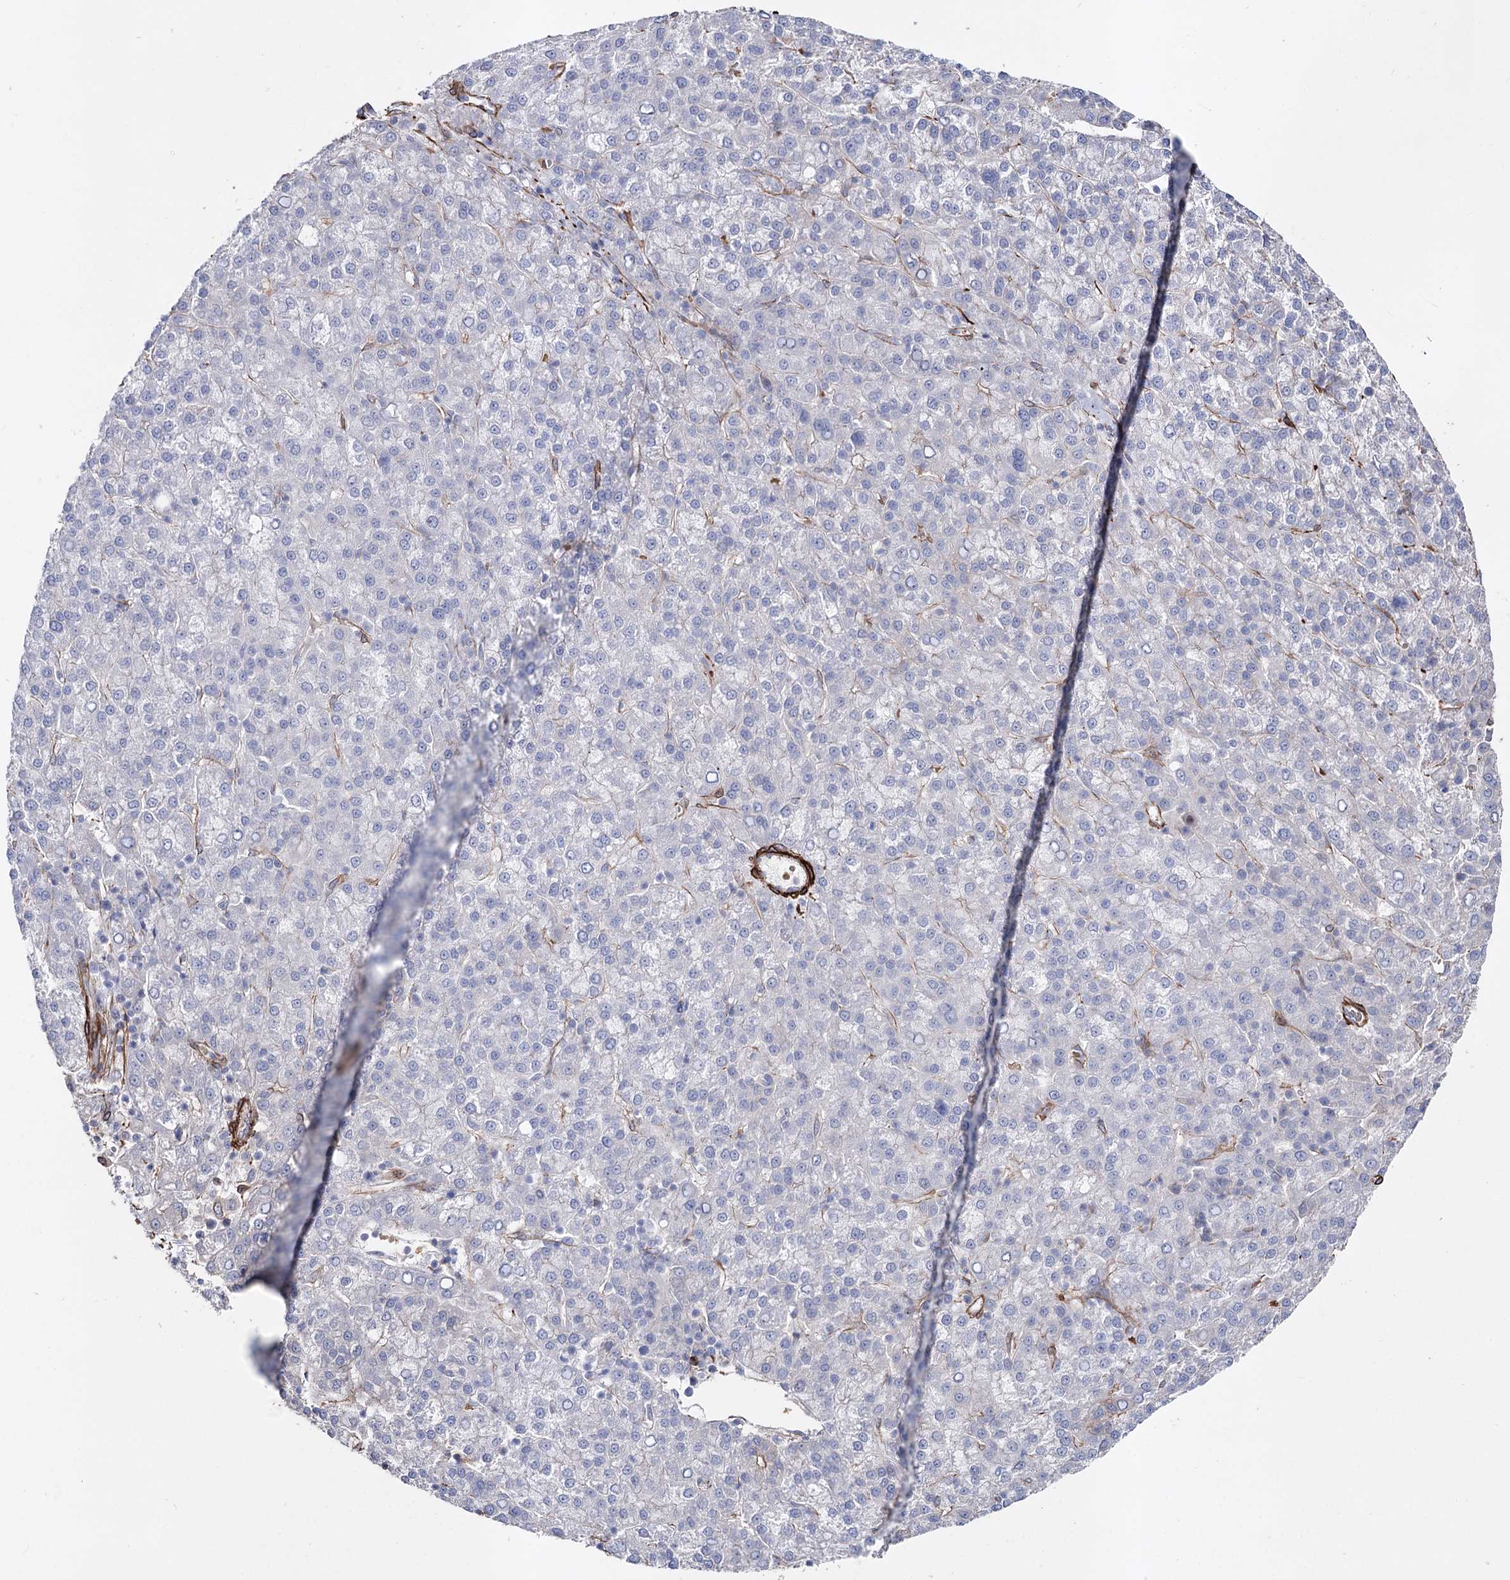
{"staining": {"intensity": "negative", "quantity": "none", "location": "none"}, "tissue": "liver cancer", "cell_type": "Tumor cells", "image_type": "cancer", "snomed": [{"axis": "morphology", "description": "Carcinoma, Hepatocellular, NOS"}, {"axis": "topography", "description": "Liver"}], "caption": "A micrograph of human hepatocellular carcinoma (liver) is negative for staining in tumor cells.", "gene": "ARHGAP20", "patient": {"sex": "female", "age": 58}}